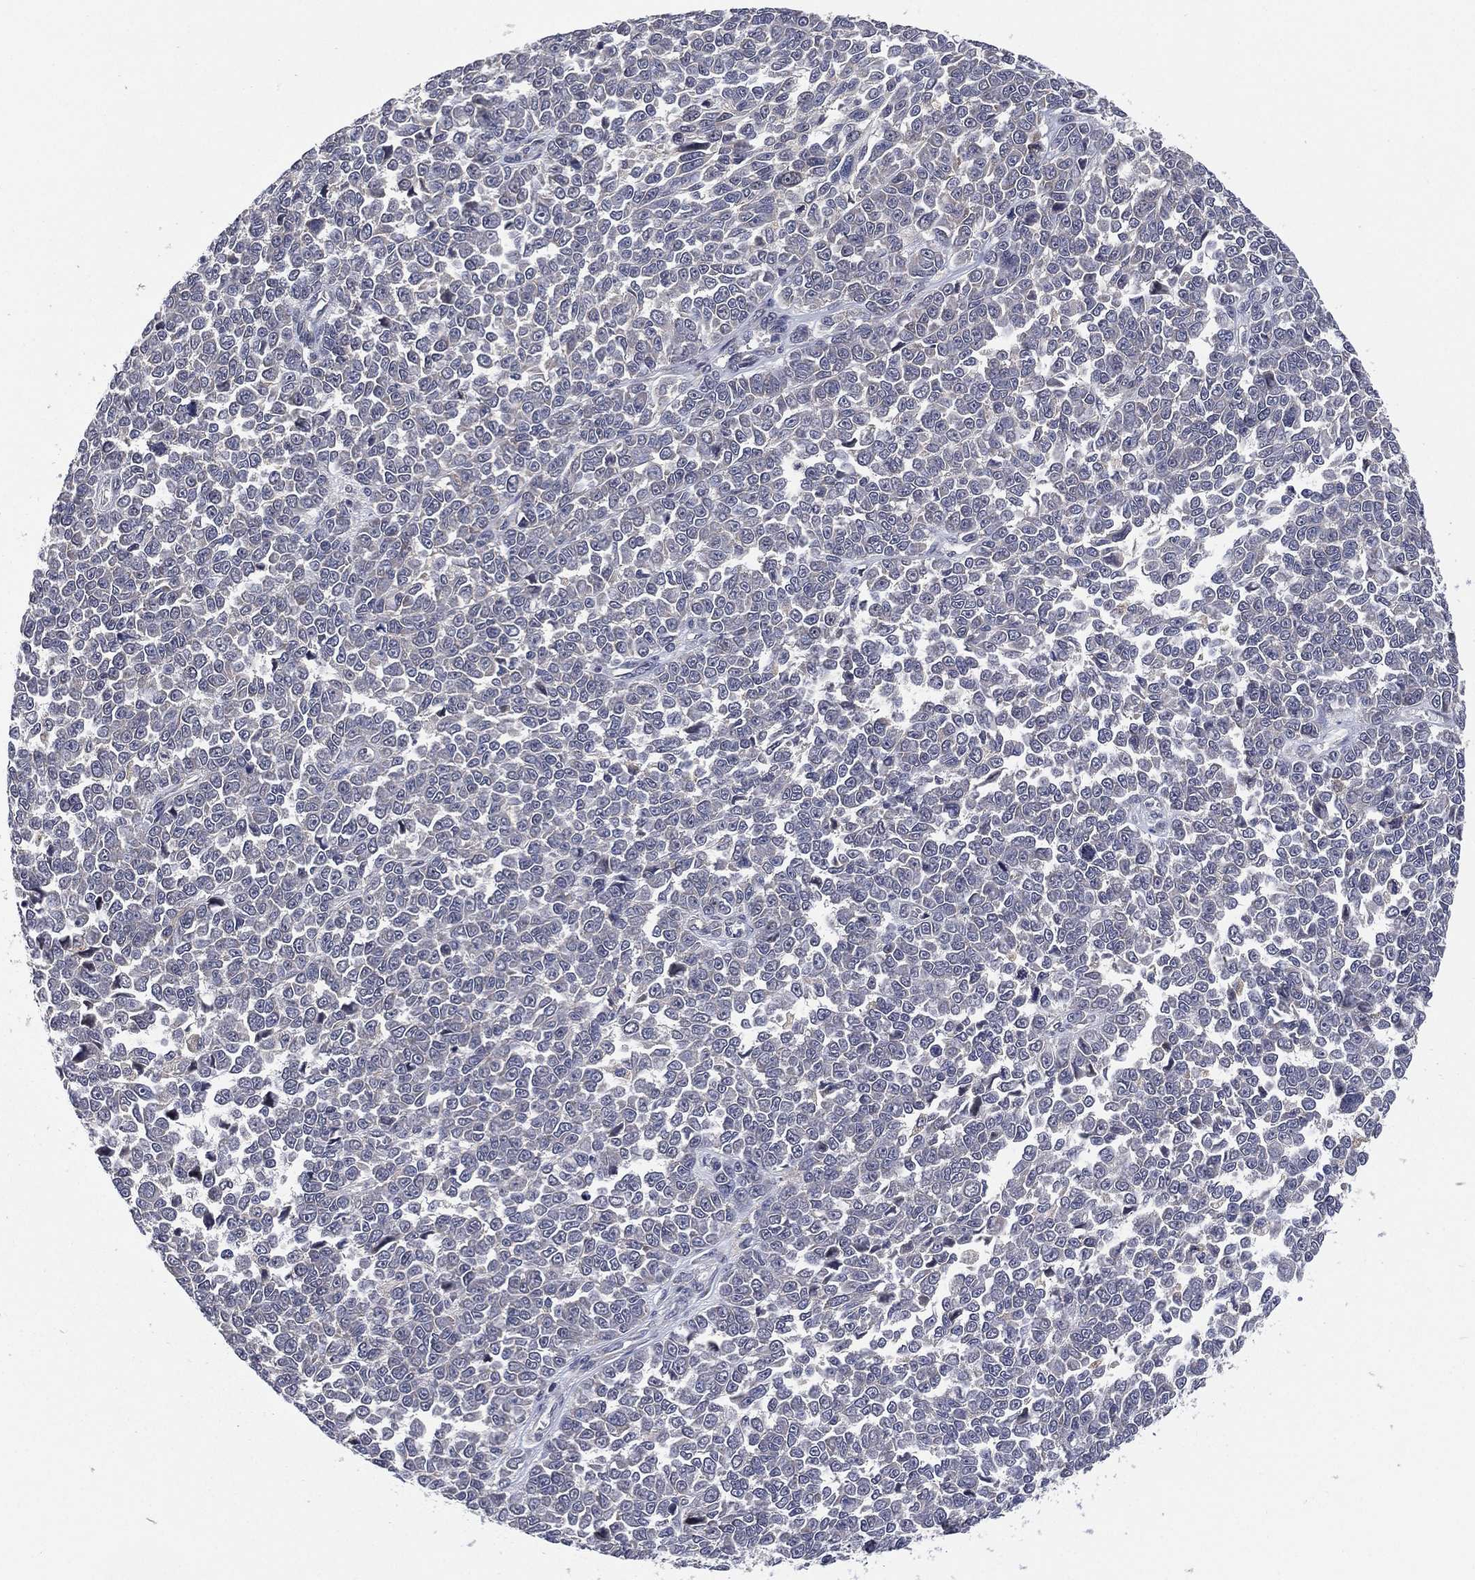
{"staining": {"intensity": "negative", "quantity": "none", "location": "none"}, "tissue": "melanoma", "cell_type": "Tumor cells", "image_type": "cancer", "snomed": [{"axis": "morphology", "description": "Malignant melanoma, NOS"}, {"axis": "topography", "description": "Skin"}], "caption": "IHC photomicrograph of neoplastic tissue: melanoma stained with DAB demonstrates no significant protein staining in tumor cells.", "gene": "SELENOO", "patient": {"sex": "female", "age": 95}}